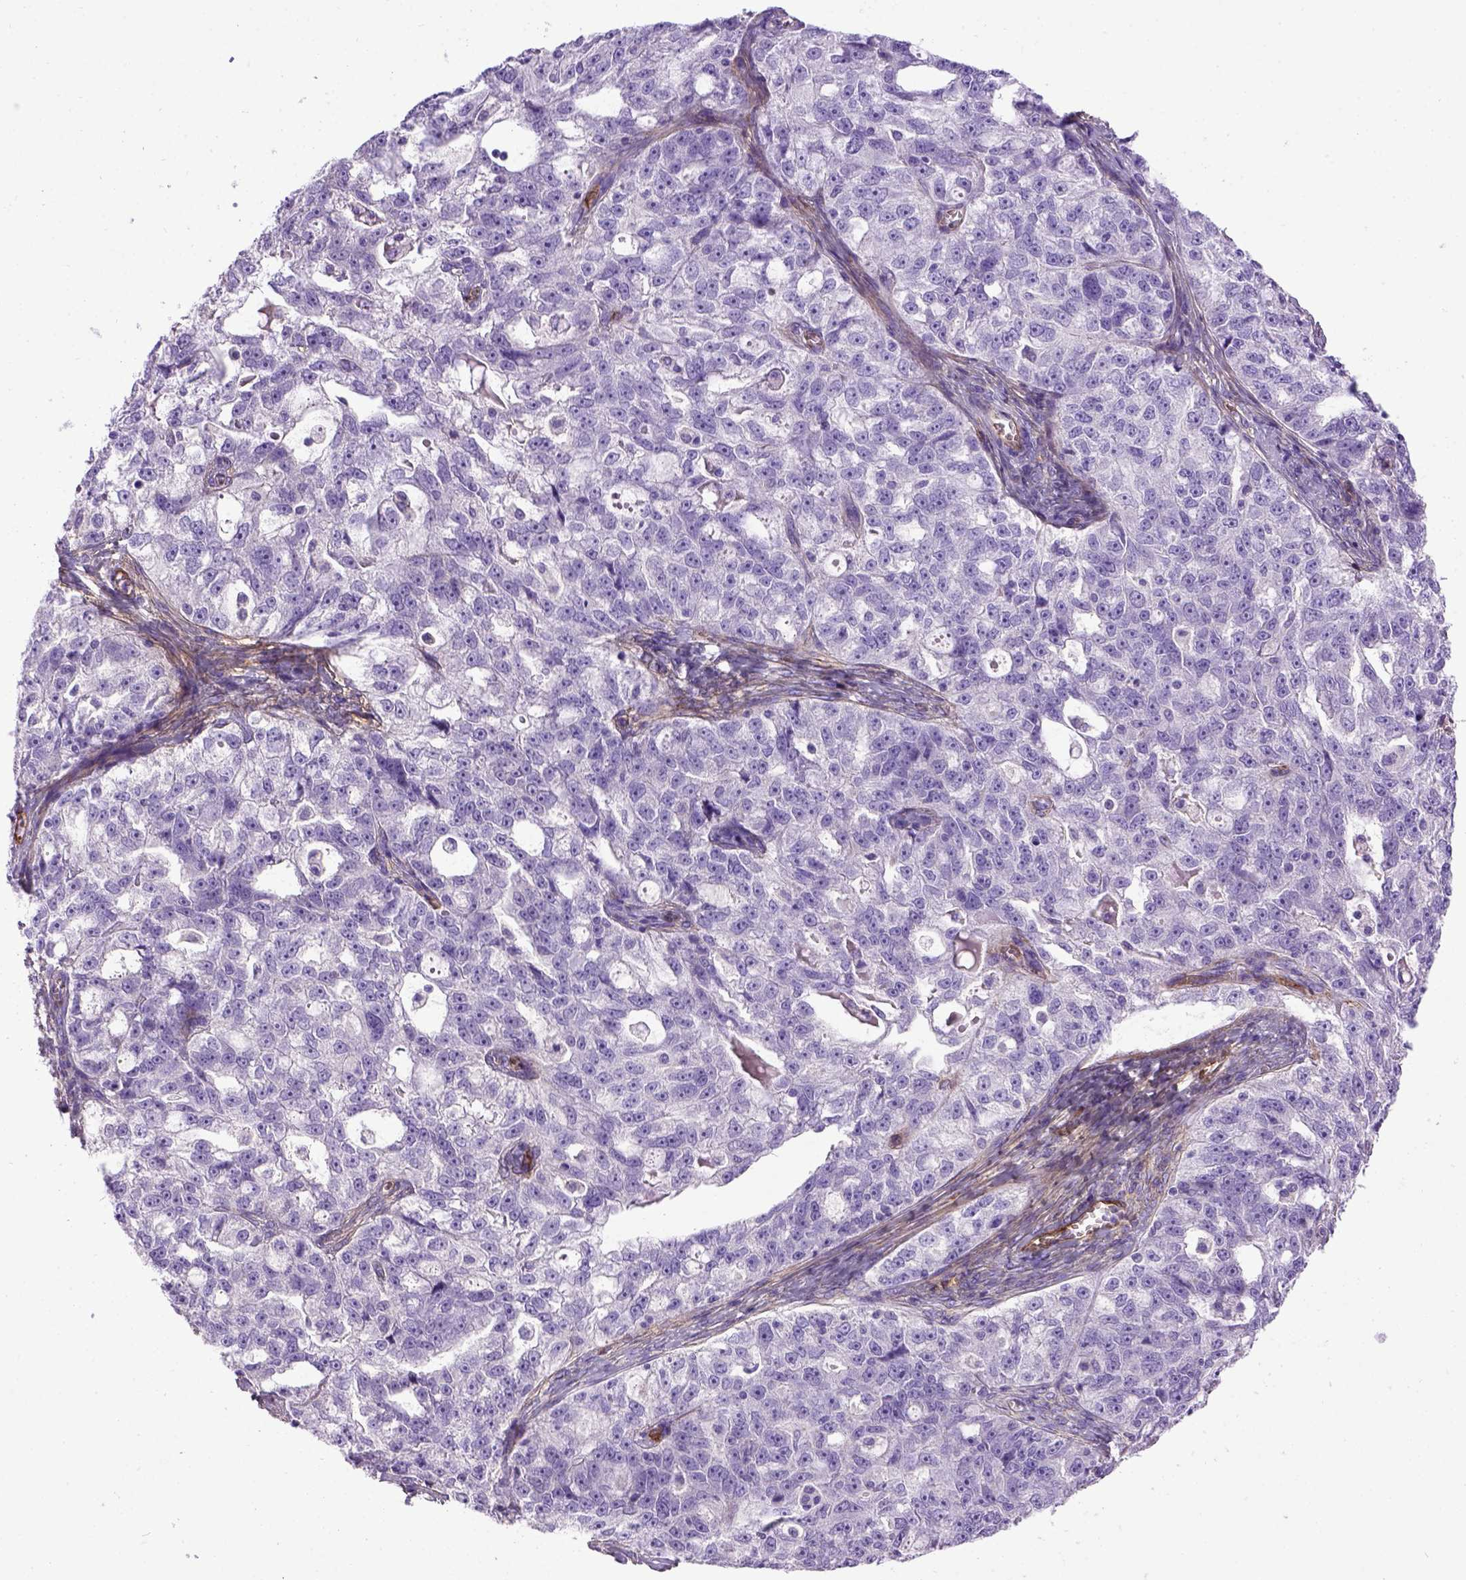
{"staining": {"intensity": "negative", "quantity": "none", "location": "none"}, "tissue": "ovarian cancer", "cell_type": "Tumor cells", "image_type": "cancer", "snomed": [{"axis": "morphology", "description": "Cystadenocarcinoma, serous, NOS"}, {"axis": "topography", "description": "Ovary"}], "caption": "Tumor cells show no significant staining in ovarian serous cystadenocarcinoma. Nuclei are stained in blue.", "gene": "ENG", "patient": {"sex": "female", "age": 51}}